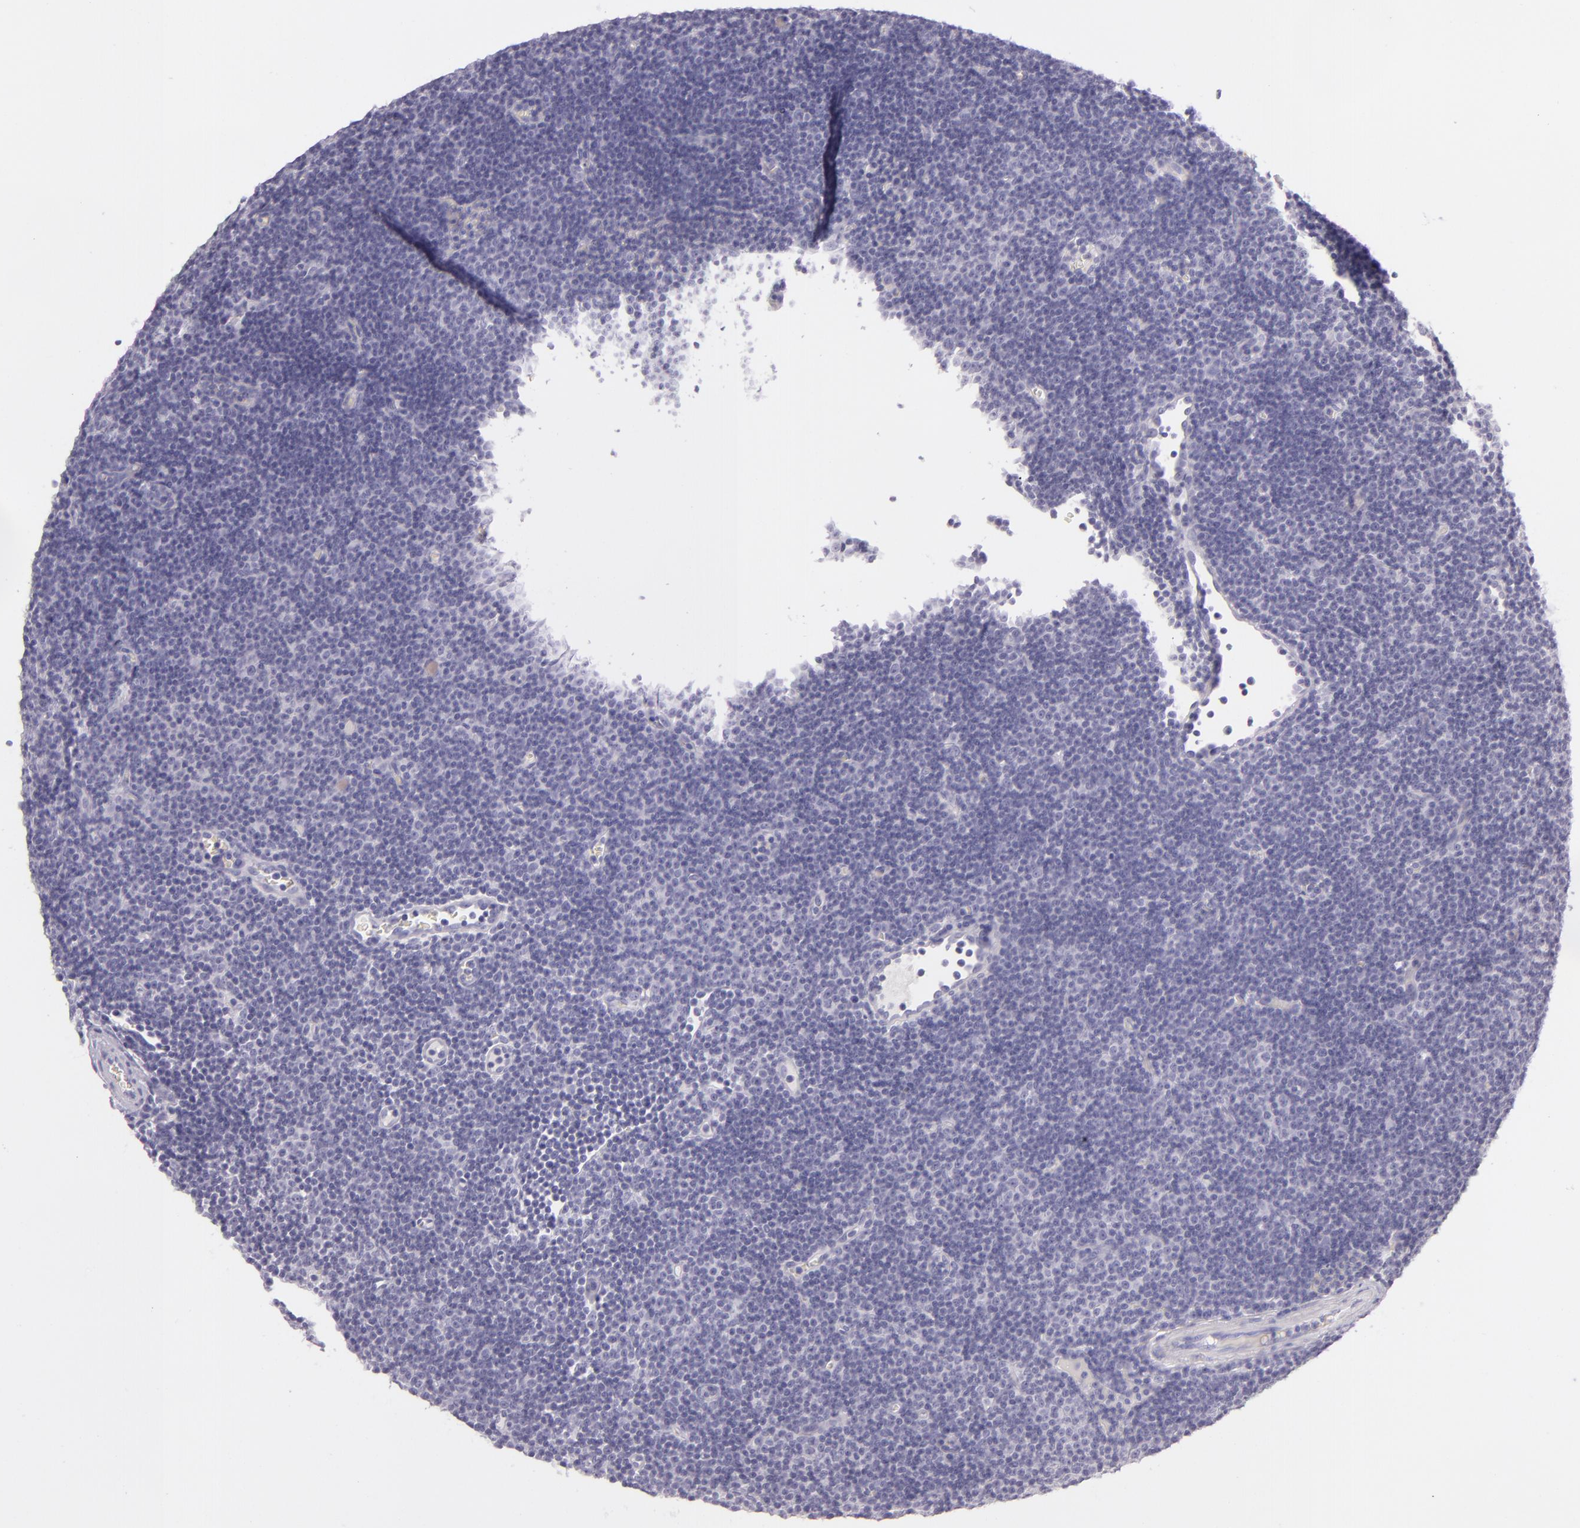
{"staining": {"intensity": "negative", "quantity": "none", "location": "none"}, "tissue": "lymphoma", "cell_type": "Tumor cells", "image_type": "cancer", "snomed": [{"axis": "morphology", "description": "Malignant lymphoma, non-Hodgkin's type, Low grade"}, {"axis": "topography", "description": "Lymph node"}], "caption": "Lymphoma stained for a protein using immunohistochemistry (IHC) reveals no positivity tumor cells.", "gene": "CBS", "patient": {"sex": "male", "age": 57}}